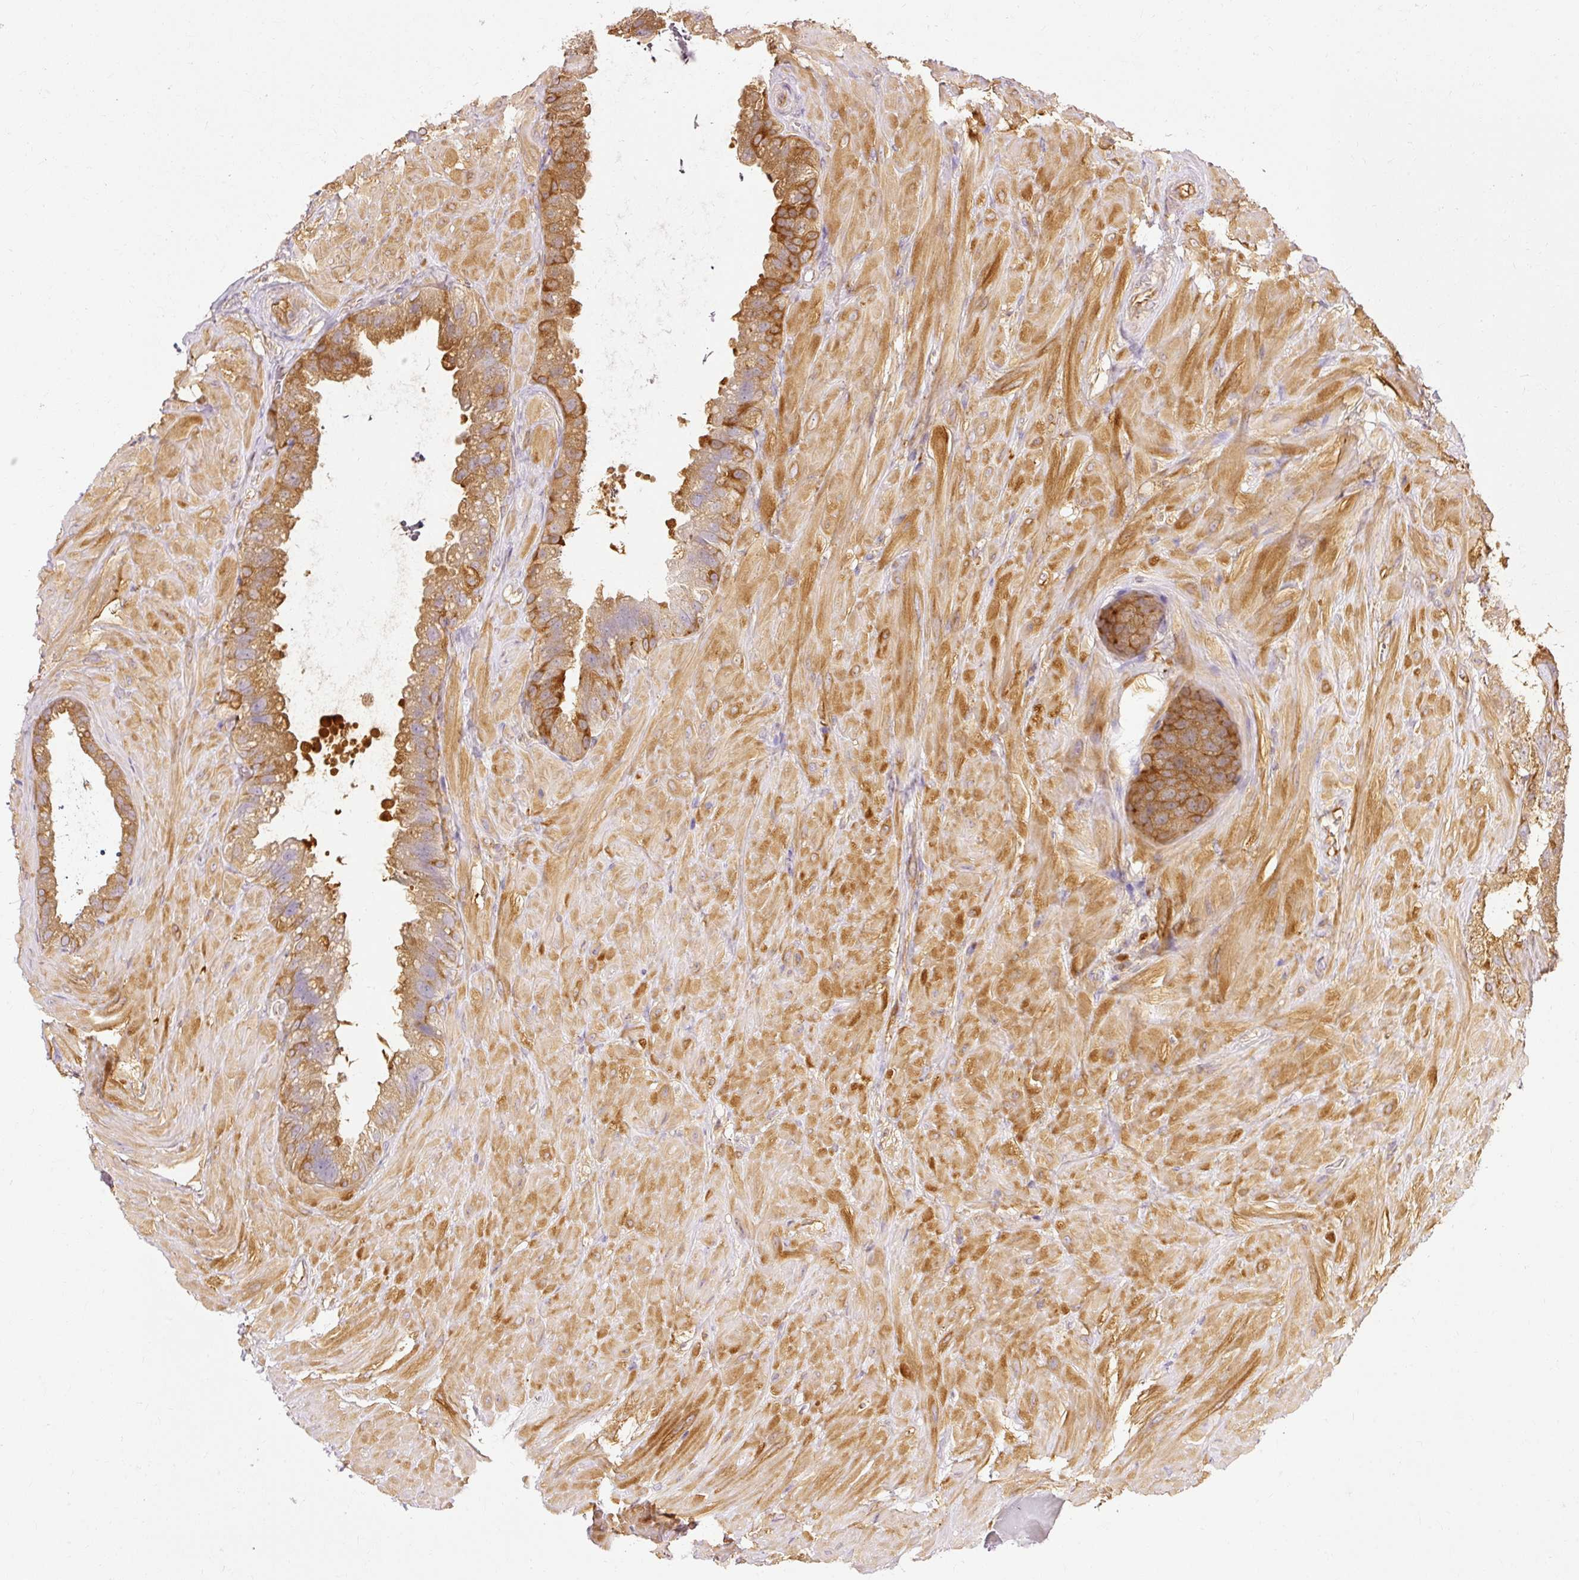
{"staining": {"intensity": "moderate", "quantity": ">75%", "location": "cytoplasmic/membranous"}, "tissue": "seminal vesicle", "cell_type": "Glandular cells", "image_type": "normal", "snomed": [{"axis": "morphology", "description": "Normal tissue, NOS"}, {"axis": "topography", "description": "Seminal veicle"}, {"axis": "topography", "description": "Peripheral nerve tissue"}], "caption": "Immunohistochemistry staining of unremarkable seminal vesicle, which exhibits medium levels of moderate cytoplasmic/membranous staining in approximately >75% of glandular cells indicating moderate cytoplasmic/membranous protein staining. The staining was performed using DAB (brown) for protein detection and nuclei were counterstained in hematoxylin (blue).", "gene": "ARMH3", "patient": {"sex": "male", "age": 76}}